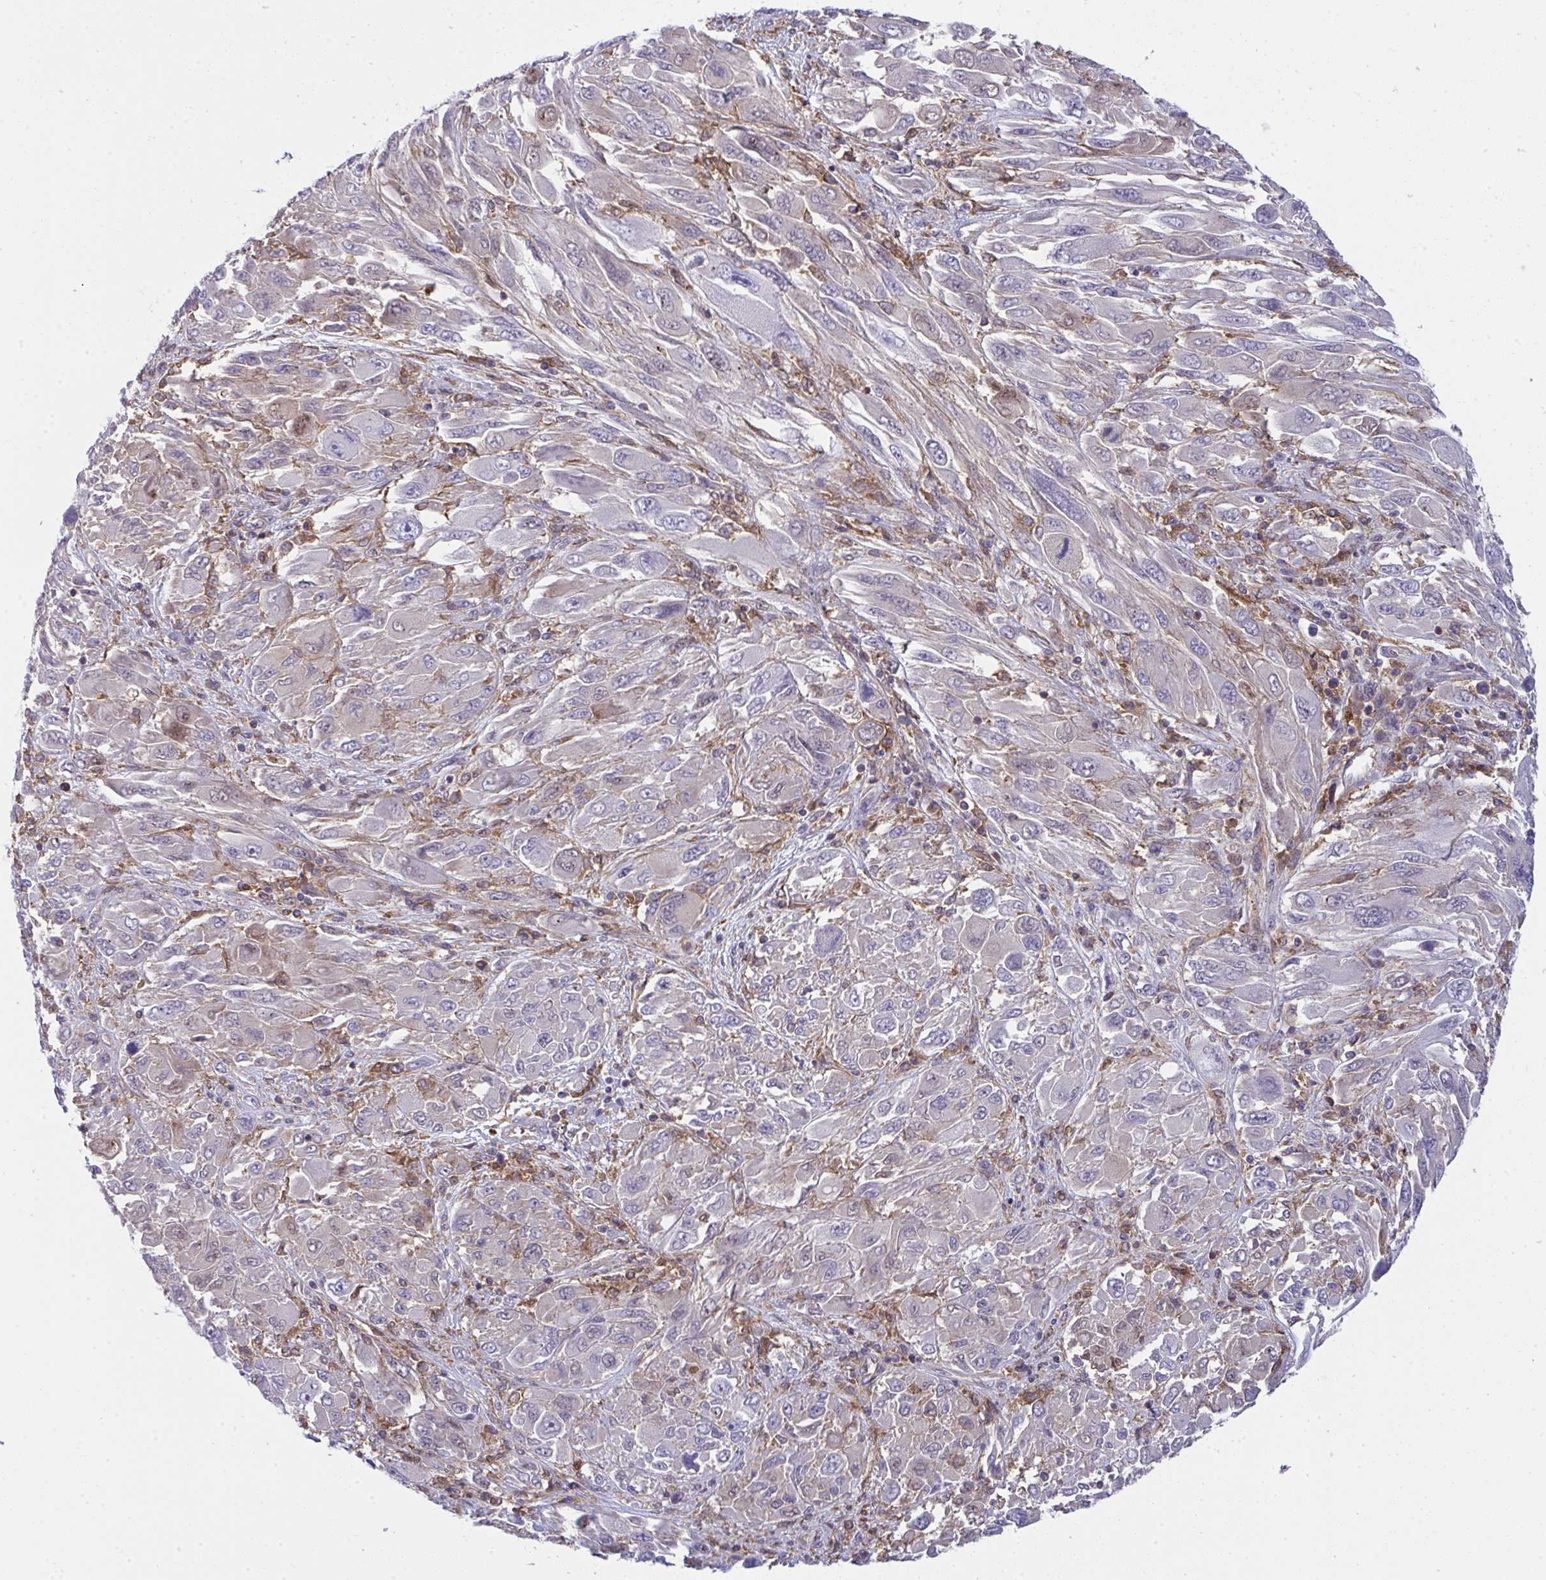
{"staining": {"intensity": "negative", "quantity": "none", "location": "none"}, "tissue": "melanoma", "cell_type": "Tumor cells", "image_type": "cancer", "snomed": [{"axis": "morphology", "description": "Malignant melanoma, NOS"}, {"axis": "topography", "description": "Skin"}], "caption": "IHC image of neoplastic tissue: human malignant melanoma stained with DAB (3,3'-diaminobenzidine) displays no significant protein expression in tumor cells. Nuclei are stained in blue.", "gene": "ALDH16A1", "patient": {"sex": "female", "age": 91}}